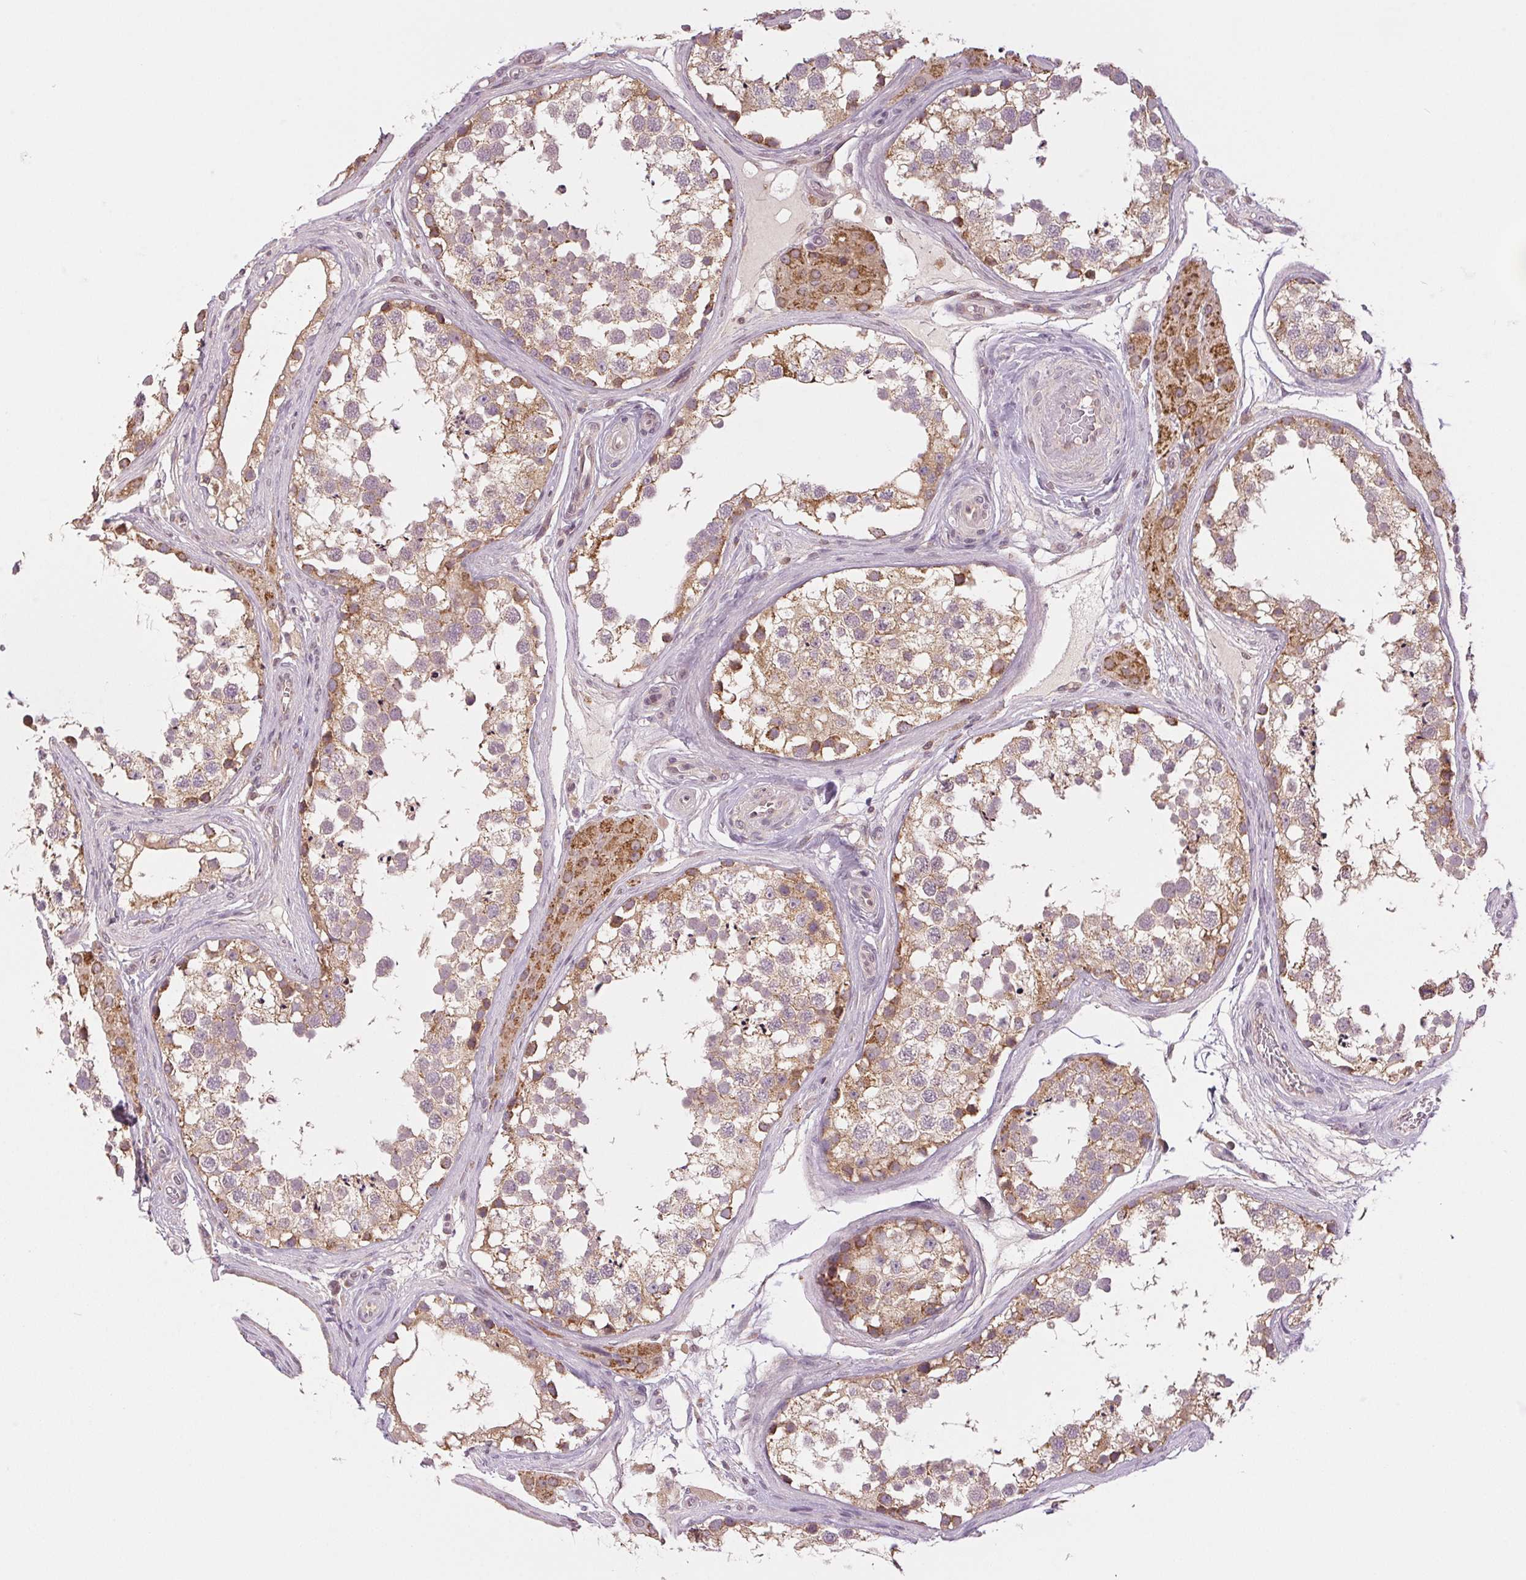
{"staining": {"intensity": "weak", "quantity": ">75%", "location": "cytoplasmic/membranous"}, "tissue": "testis", "cell_type": "Cells in seminiferous ducts", "image_type": "normal", "snomed": [{"axis": "morphology", "description": "Normal tissue, NOS"}, {"axis": "morphology", "description": "Seminoma, NOS"}, {"axis": "topography", "description": "Testis"}], "caption": "Testis stained with a brown dye displays weak cytoplasmic/membranous positive expression in about >75% of cells in seminiferous ducts.", "gene": "MAP3K5", "patient": {"sex": "male", "age": 65}}